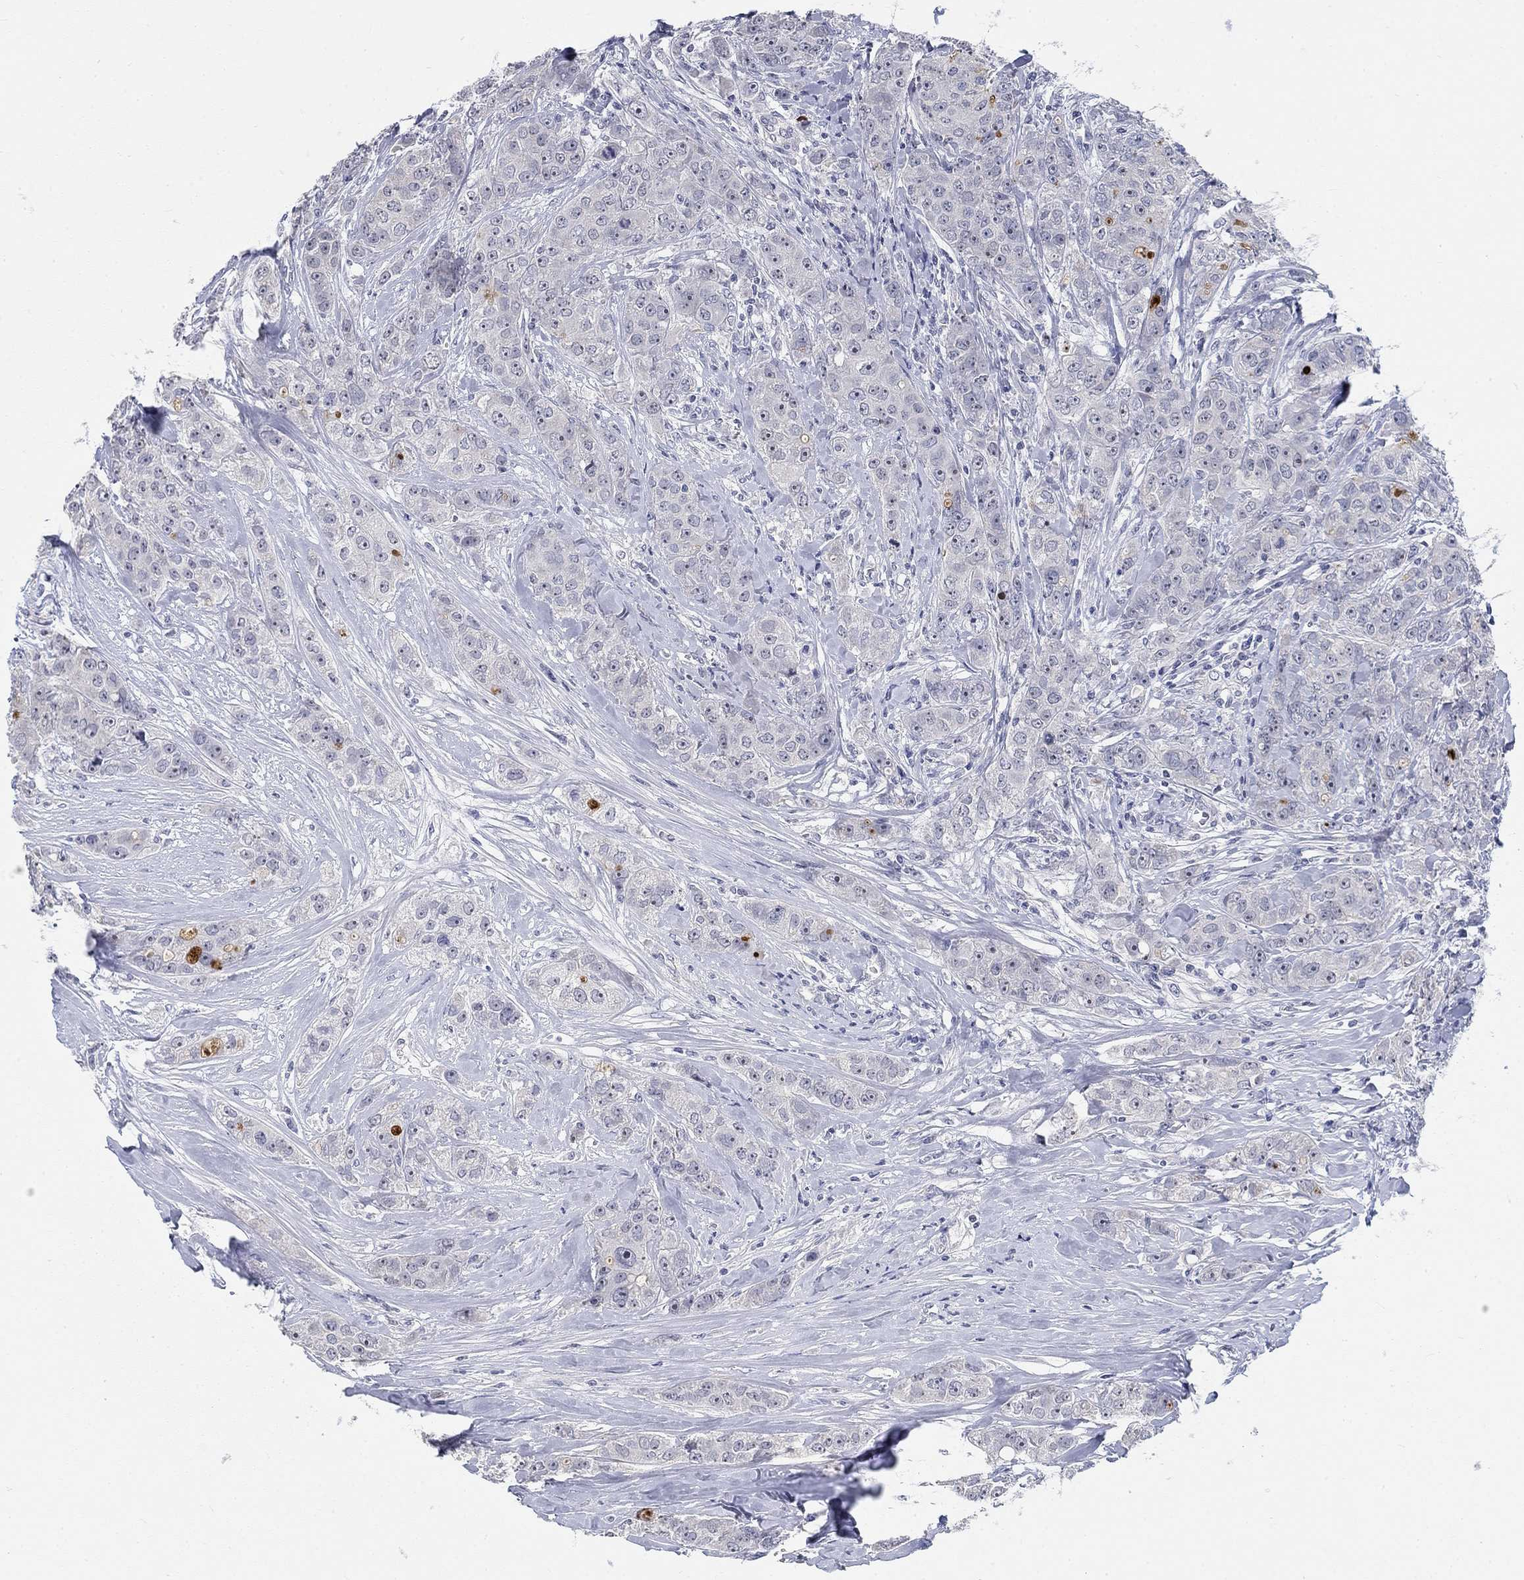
{"staining": {"intensity": "strong", "quantity": "<25%", "location": "nuclear"}, "tissue": "breast cancer", "cell_type": "Tumor cells", "image_type": "cancer", "snomed": [{"axis": "morphology", "description": "Duct carcinoma"}, {"axis": "topography", "description": "Breast"}], "caption": "Protein analysis of breast invasive ductal carcinoma tissue exhibits strong nuclear positivity in approximately <25% of tumor cells.", "gene": "SMIM18", "patient": {"sex": "female", "age": 43}}